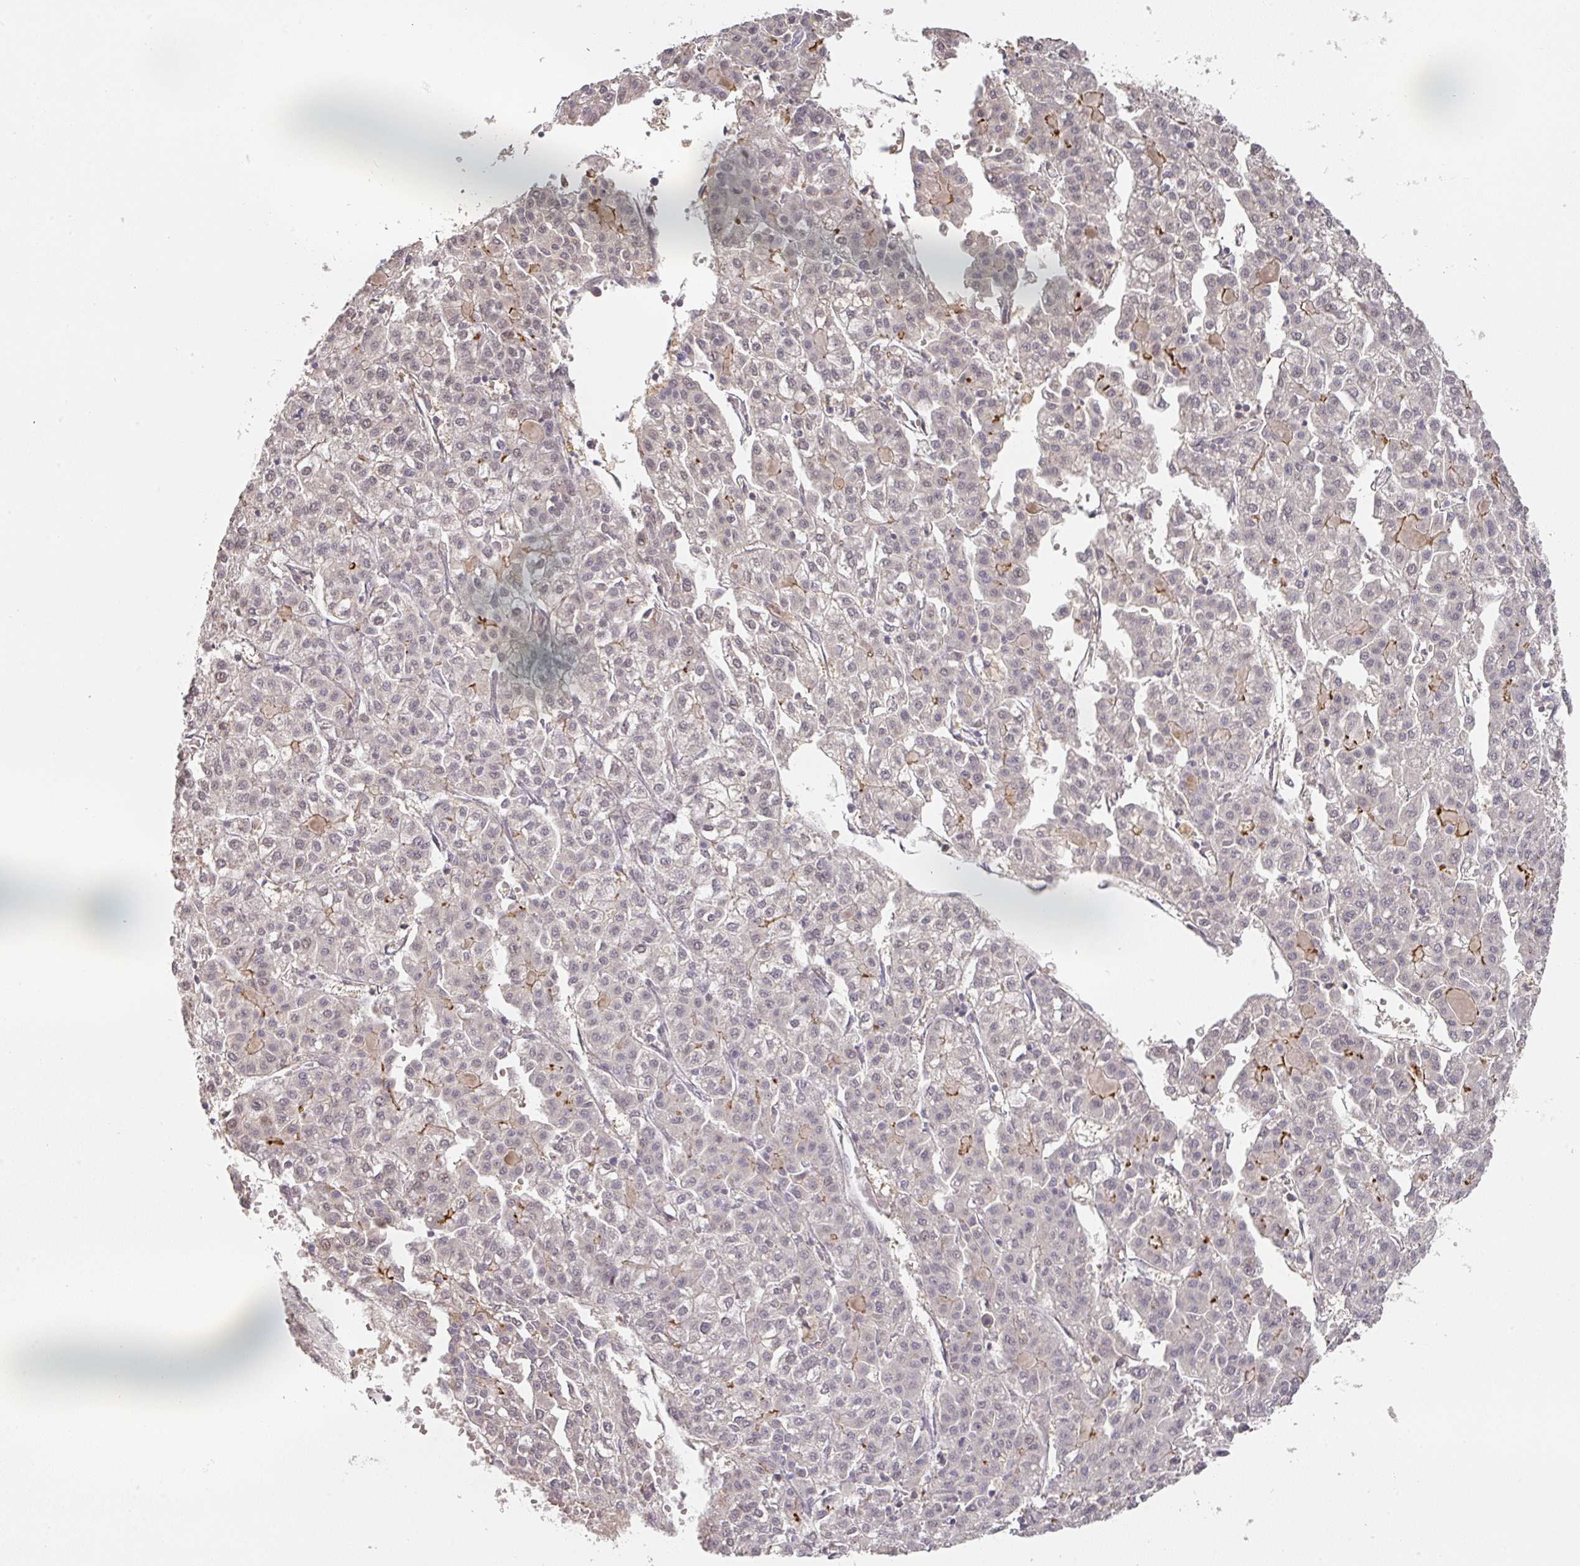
{"staining": {"intensity": "moderate", "quantity": "<25%", "location": "cytoplasmic/membranous"}, "tissue": "liver cancer", "cell_type": "Tumor cells", "image_type": "cancer", "snomed": [{"axis": "morphology", "description": "Carcinoma, Hepatocellular, NOS"}, {"axis": "topography", "description": "Liver"}], "caption": "Immunohistochemical staining of human hepatocellular carcinoma (liver) reveals low levels of moderate cytoplasmic/membranous protein staining in approximately <25% of tumor cells.", "gene": "FOXN4", "patient": {"sex": "female", "age": 43}}